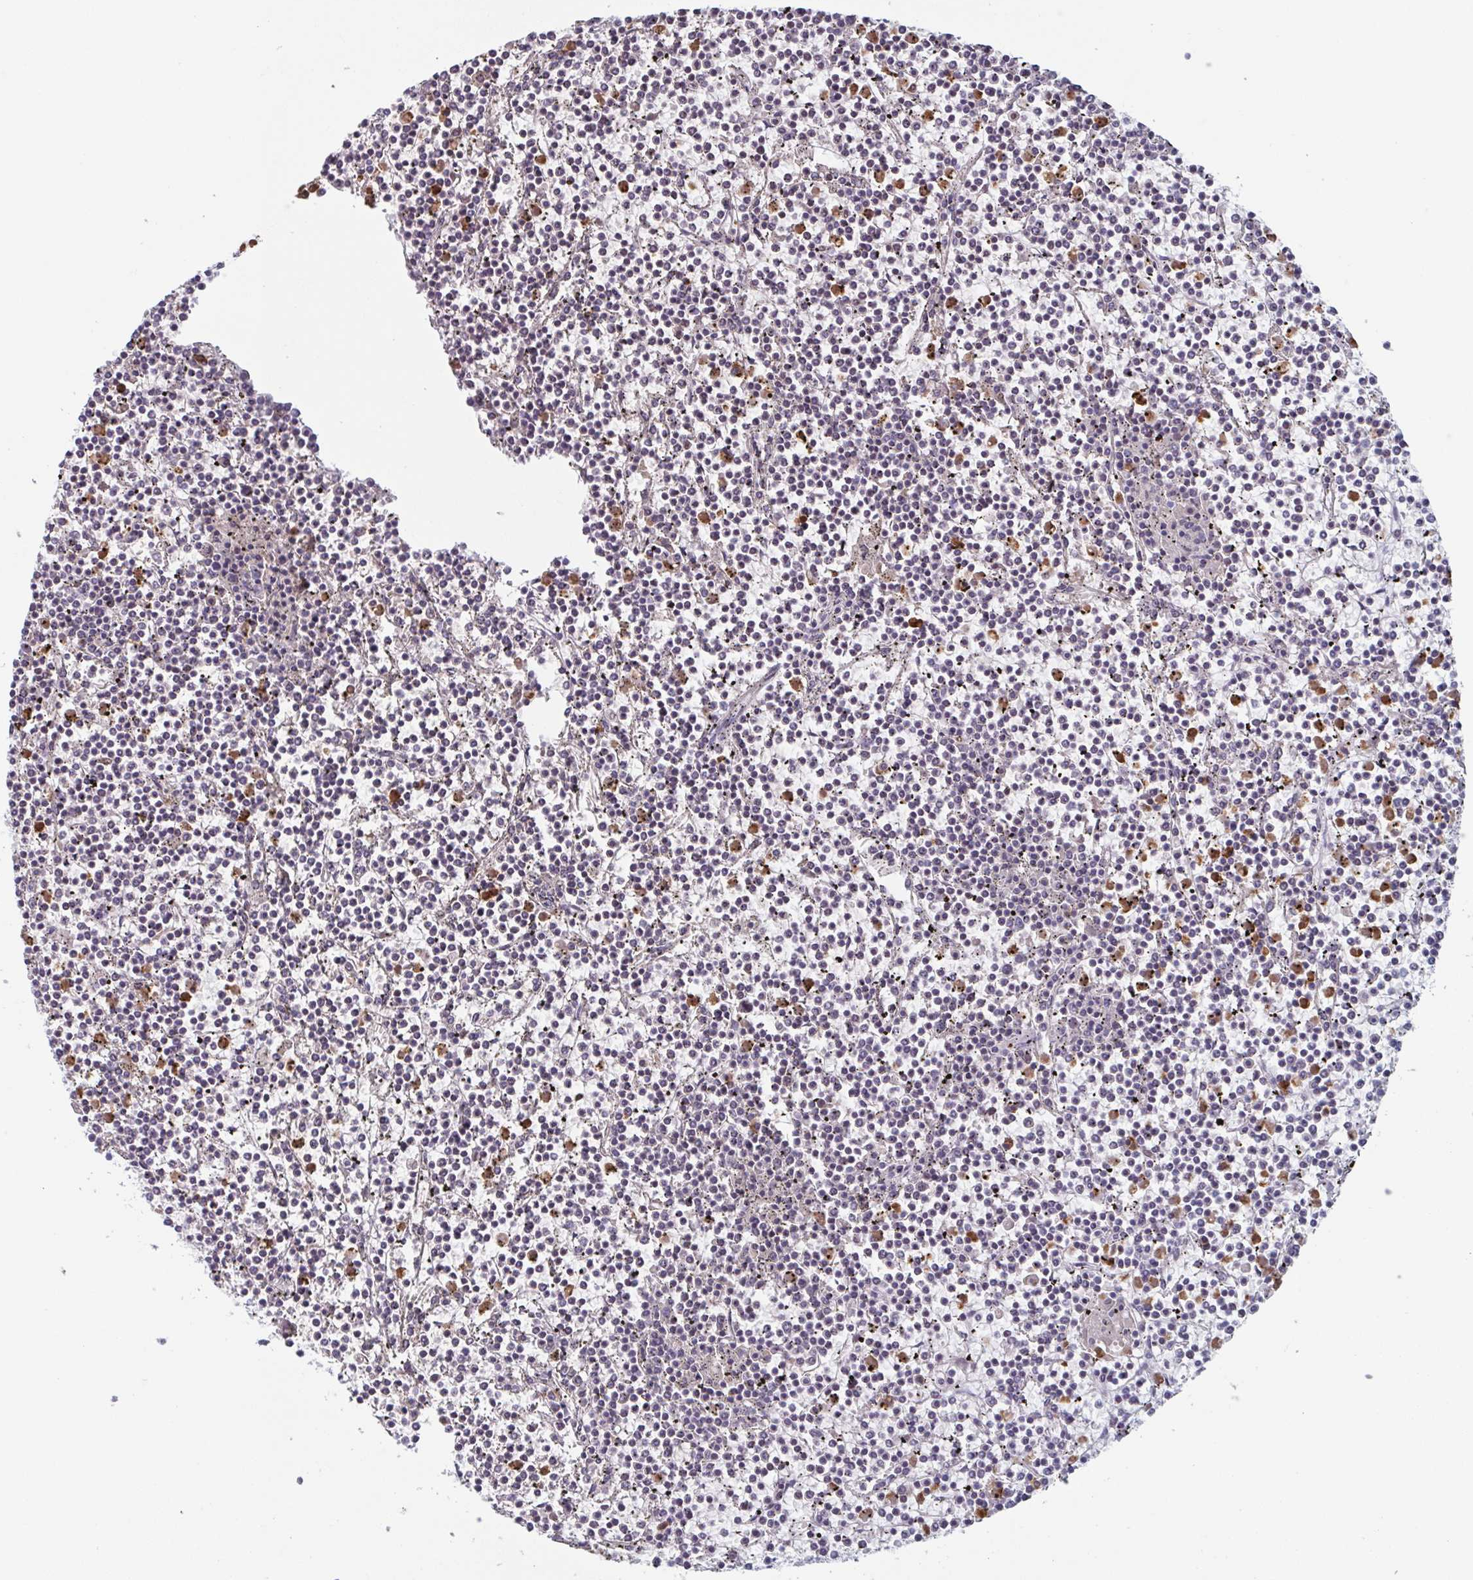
{"staining": {"intensity": "negative", "quantity": "none", "location": "none"}, "tissue": "lymphoma", "cell_type": "Tumor cells", "image_type": "cancer", "snomed": [{"axis": "morphology", "description": "Malignant lymphoma, non-Hodgkin's type, Low grade"}, {"axis": "topography", "description": "Spleen"}], "caption": "The image displays no significant staining in tumor cells of low-grade malignant lymphoma, non-Hodgkin's type.", "gene": "BPI", "patient": {"sex": "female", "age": 19}}